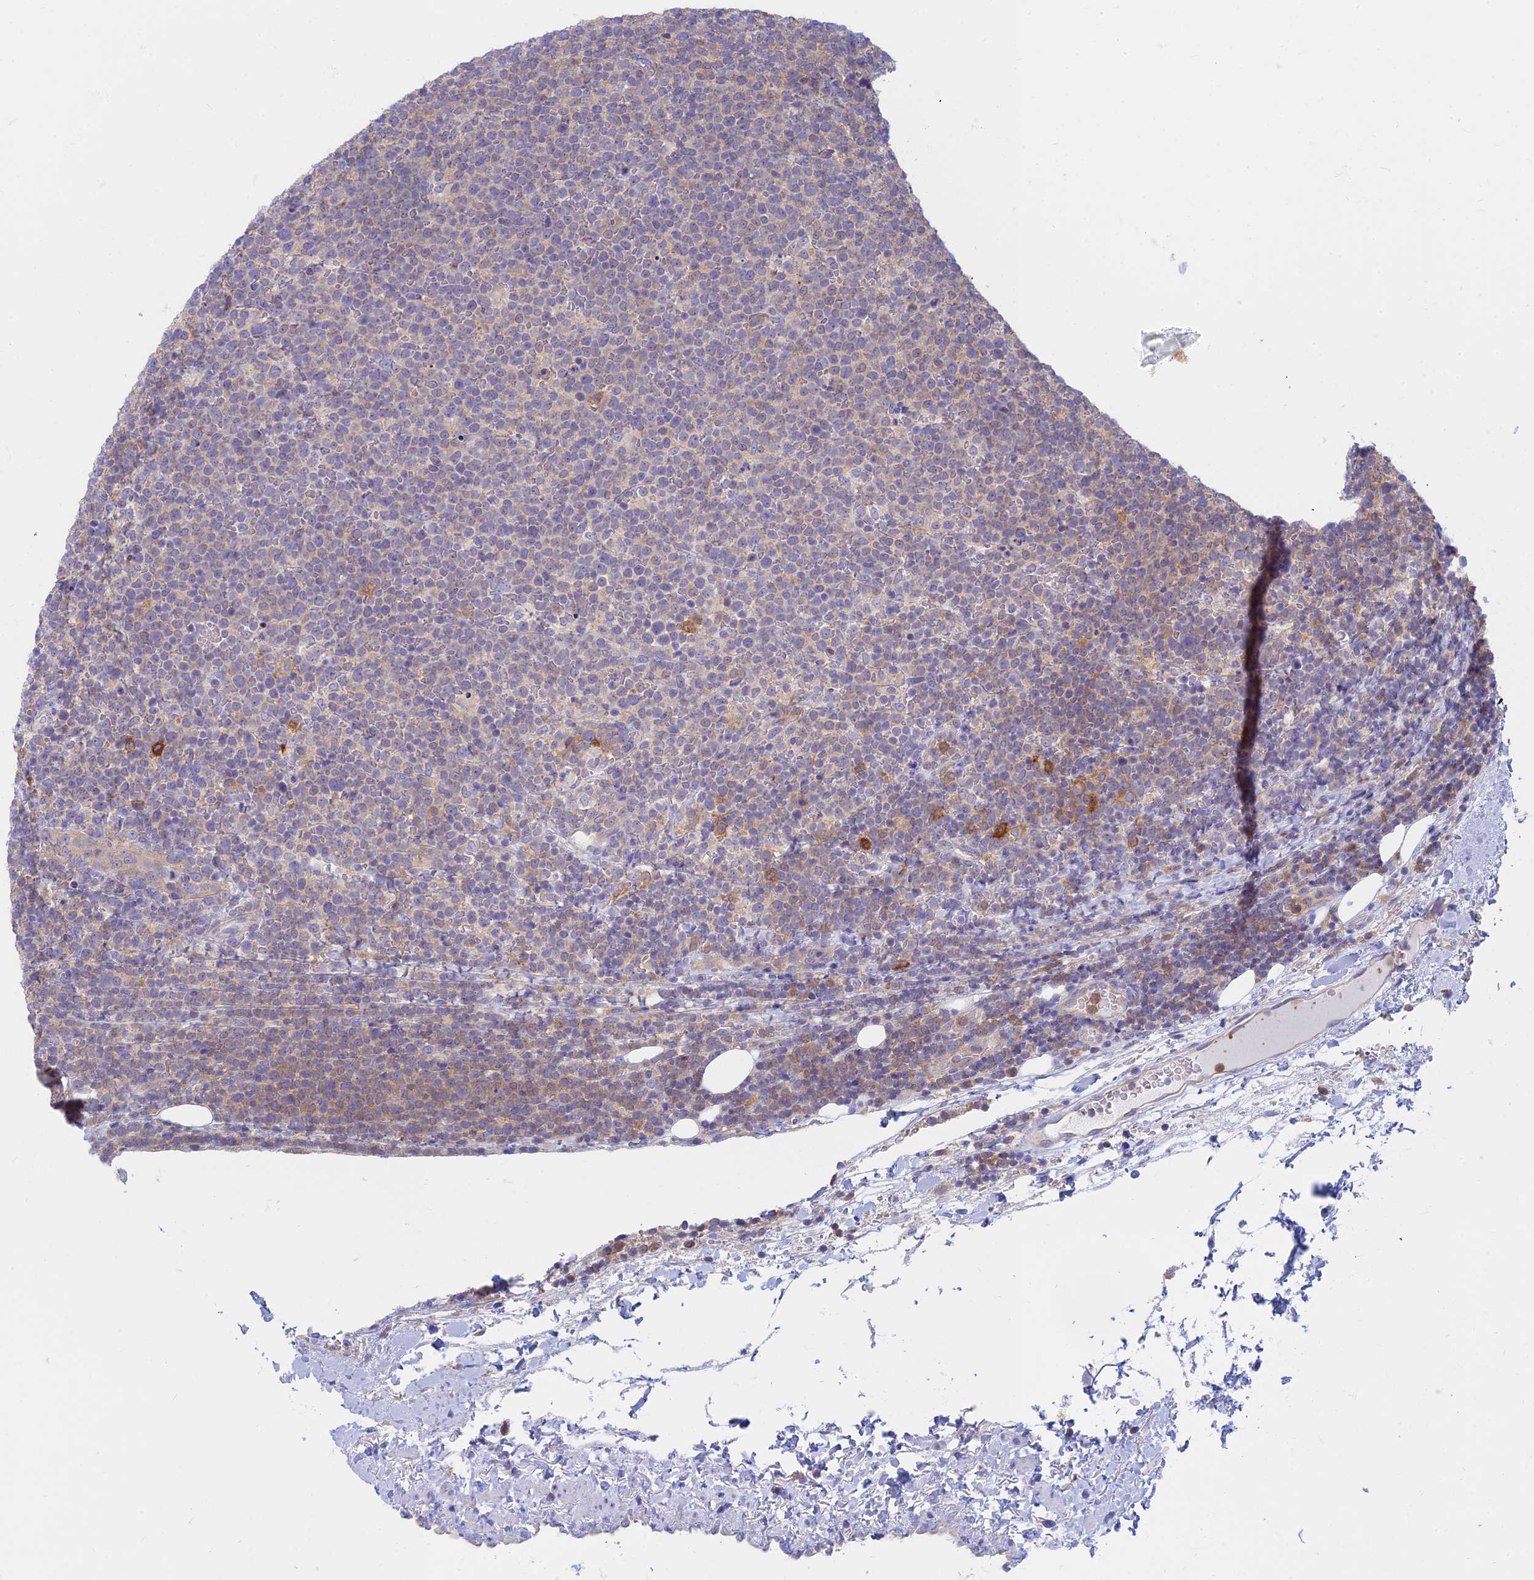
{"staining": {"intensity": "negative", "quantity": "none", "location": "none"}, "tissue": "lymphoma", "cell_type": "Tumor cells", "image_type": "cancer", "snomed": [{"axis": "morphology", "description": "Malignant lymphoma, non-Hodgkin's type, High grade"}, {"axis": "topography", "description": "Lymph node"}], "caption": "An immunohistochemistry (IHC) micrograph of high-grade malignant lymphoma, non-Hodgkin's type is shown. There is no staining in tumor cells of high-grade malignant lymphoma, non-Hodgkin's type.", "gene": "STRN4", "patient": {"sex": "male", "age": 61}}